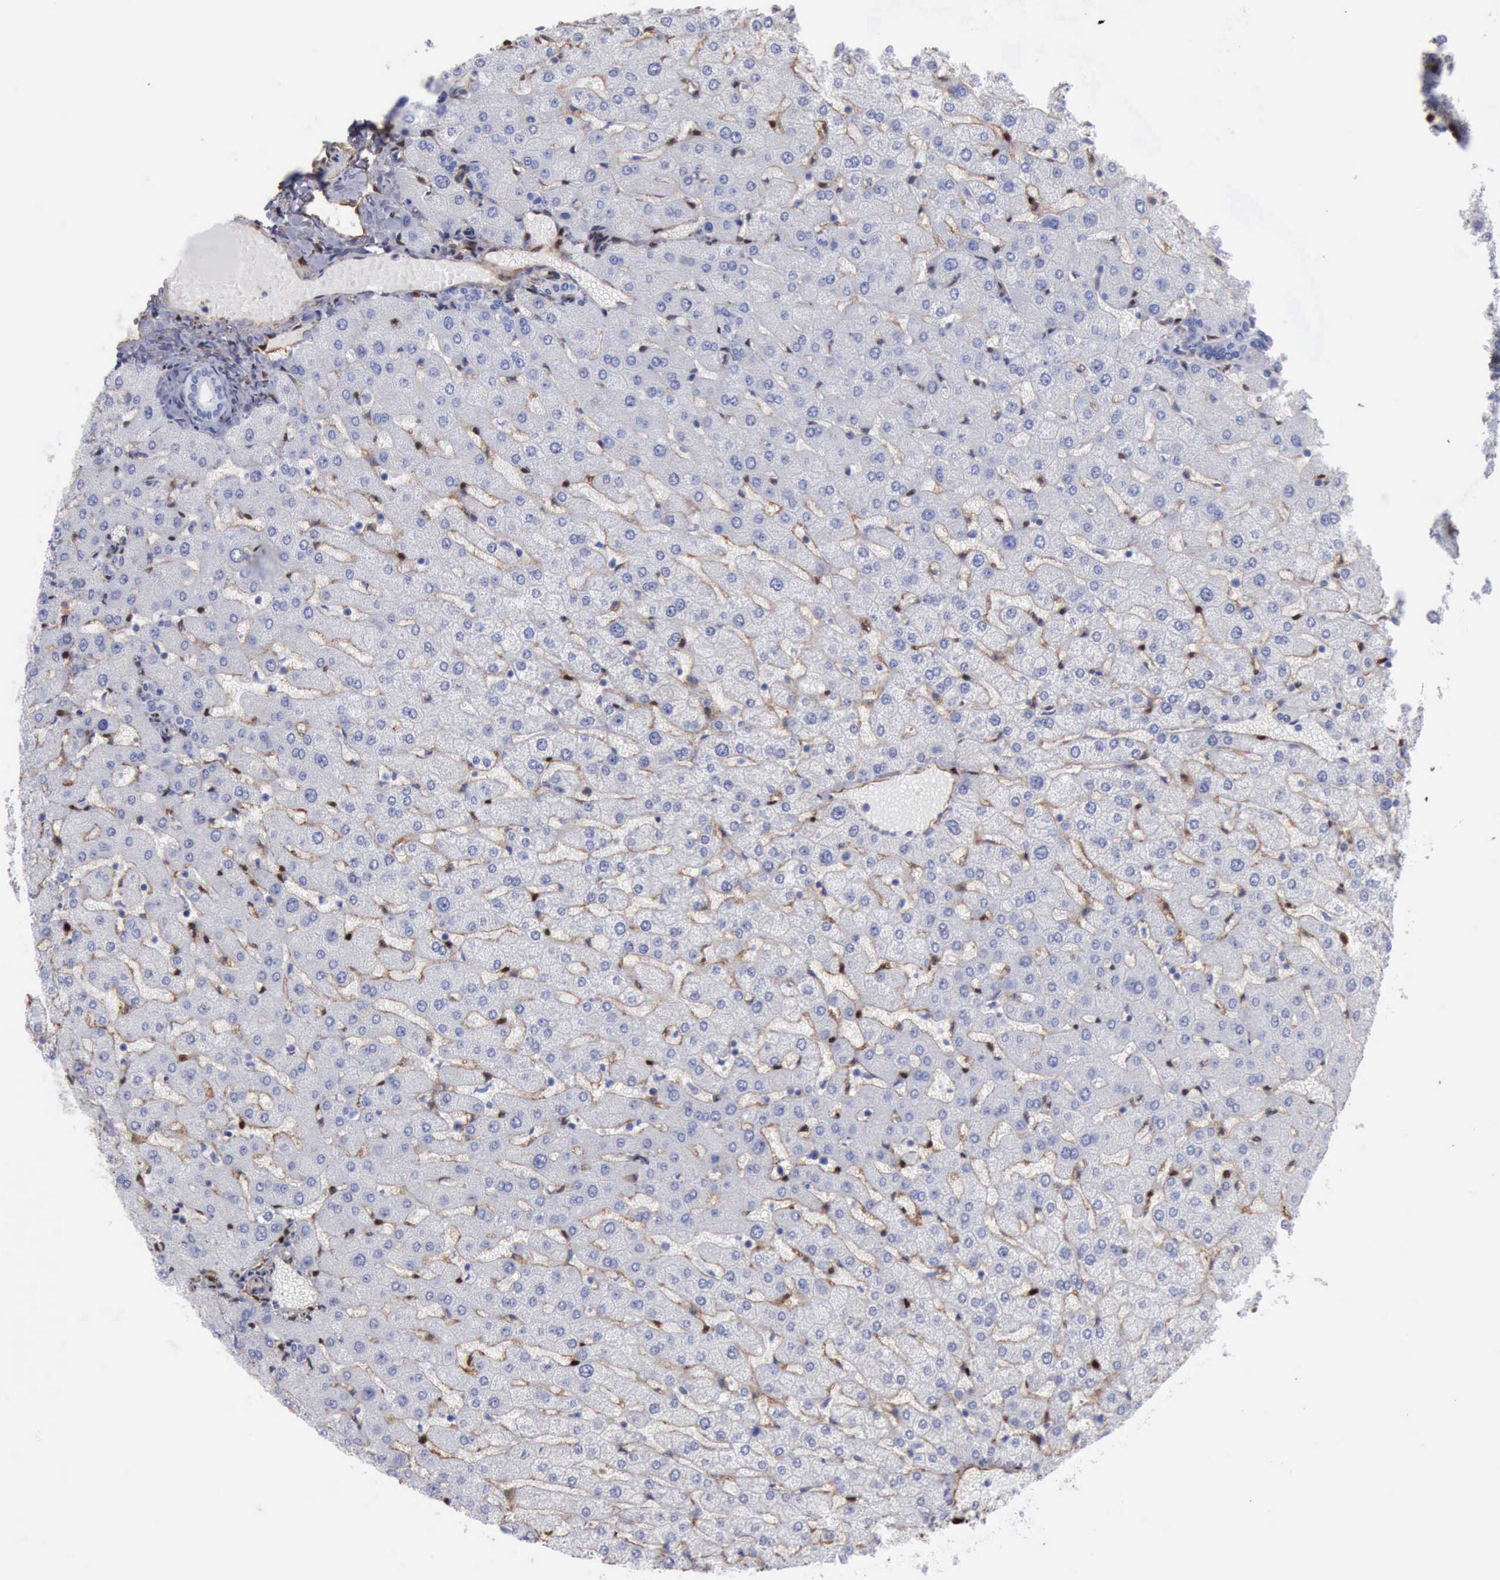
{"staining": {"intensity": "negative", "quantity": "none", "location": "none"}, "tissue": "liver", "cell_type": "Cholangiocytes", "image_type": "normal", "snomed": [{"axis": "morphology", "description": "Normal tissue, NOS"}, {"axis": "morphology", "description": "Fibrosis, NOS"}, {"axis": "topography", "description": "Liver"}], "caption": "Micrograph shows no protein staining in cholangiocytes of normal liver.", "gene": "FHL1", "patient": {"sex": "female", "age": 29}}